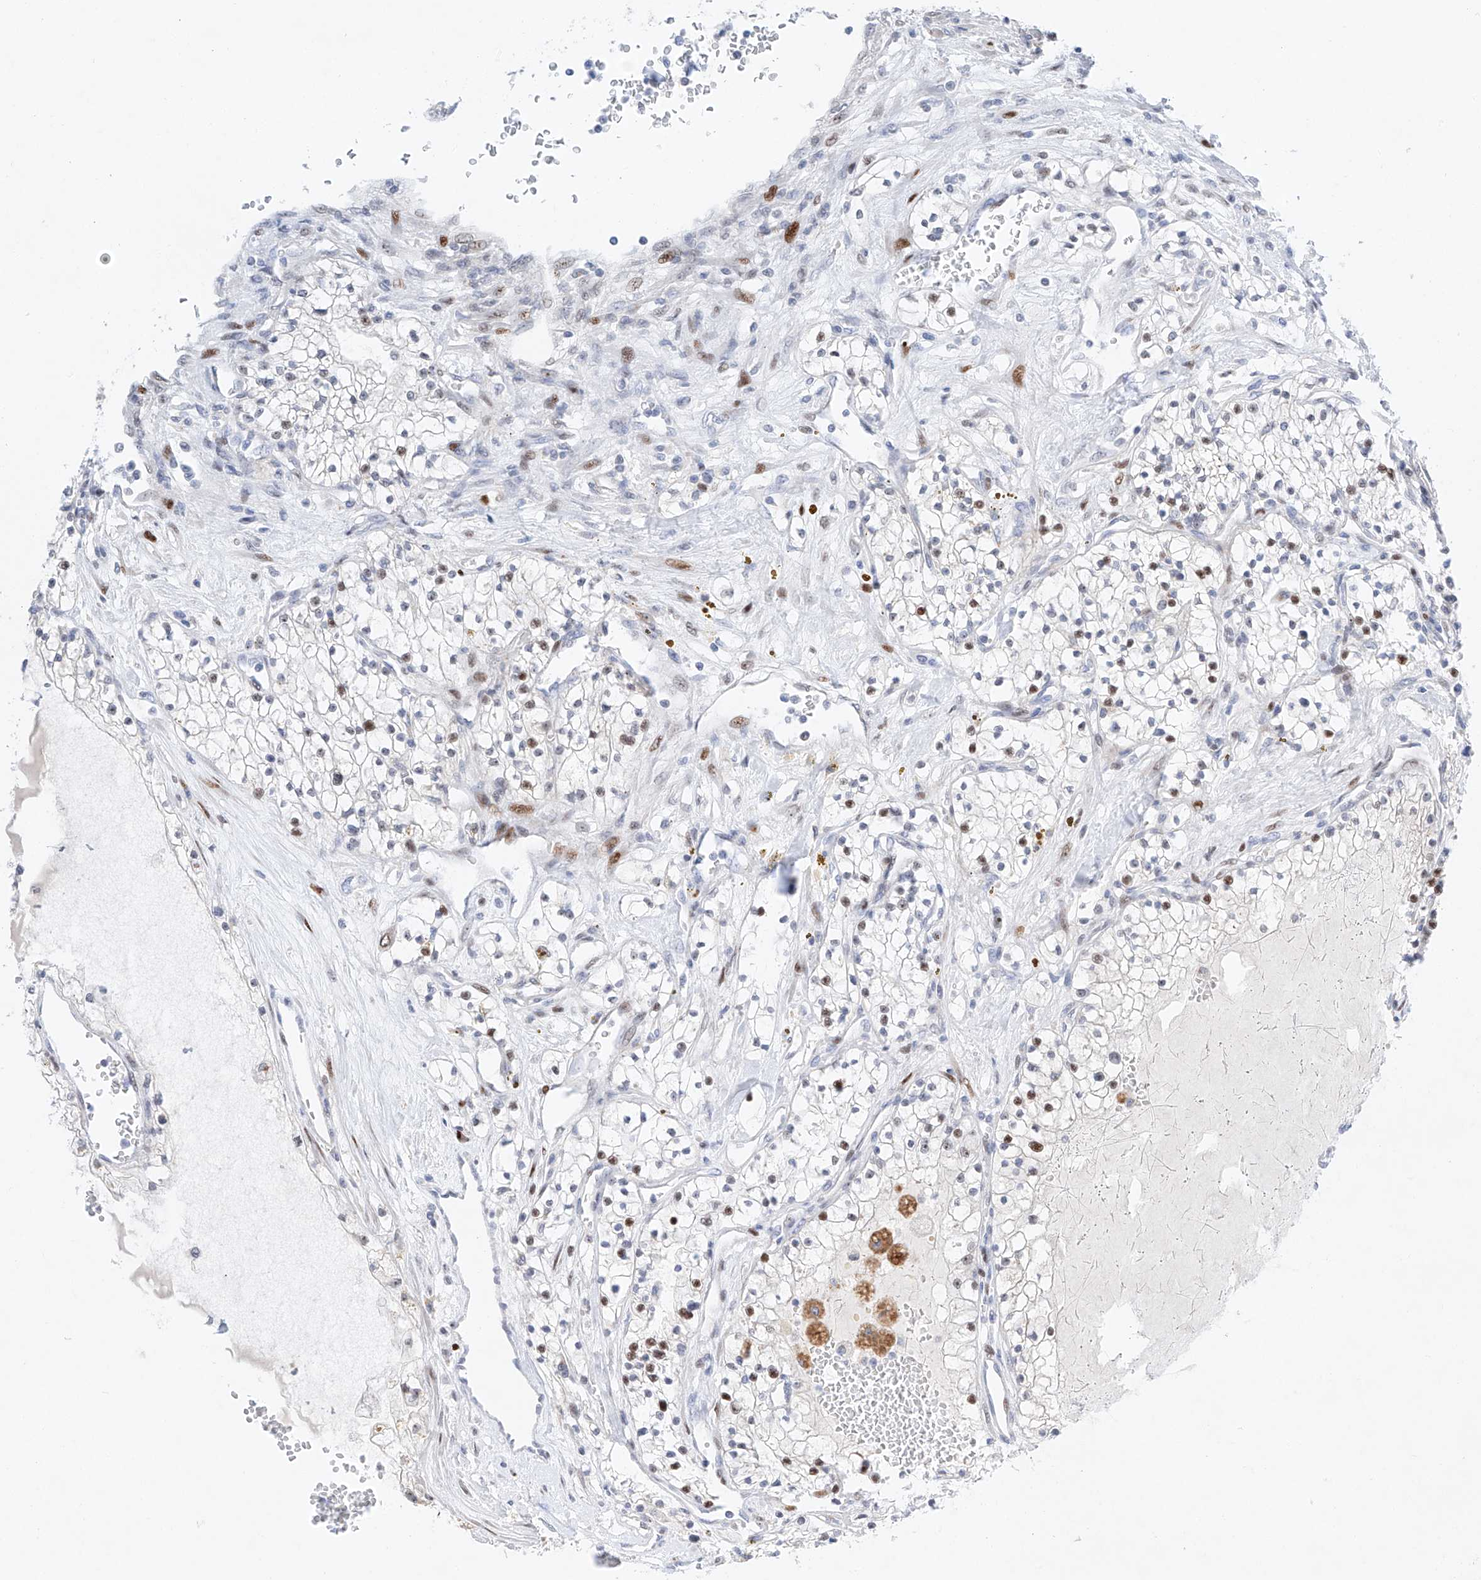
{"staining": {"intensity": "moderate", "quantity": "<25%", "location": "nuclear"}, "tissue": "renal cancer", "cell_type": "Tumor cells", "image_type": "cancer", "snomed": [{"axis": "morphology", "description": "Normal tissue, NOS"}, {"axis": "morphology", "description": "Adenocarcinoma, NOS"}, {"axis": "topography", "description": "Kidney"}], "caption": "Immunohistochemistry (IHC) of human renal adenocarcinoma reveals low levels of moderate nuclear positivity in approximately <25% of tumor cells.", "gene": "NT5C3B", "patient": {"sex": "male", "age": 68}}